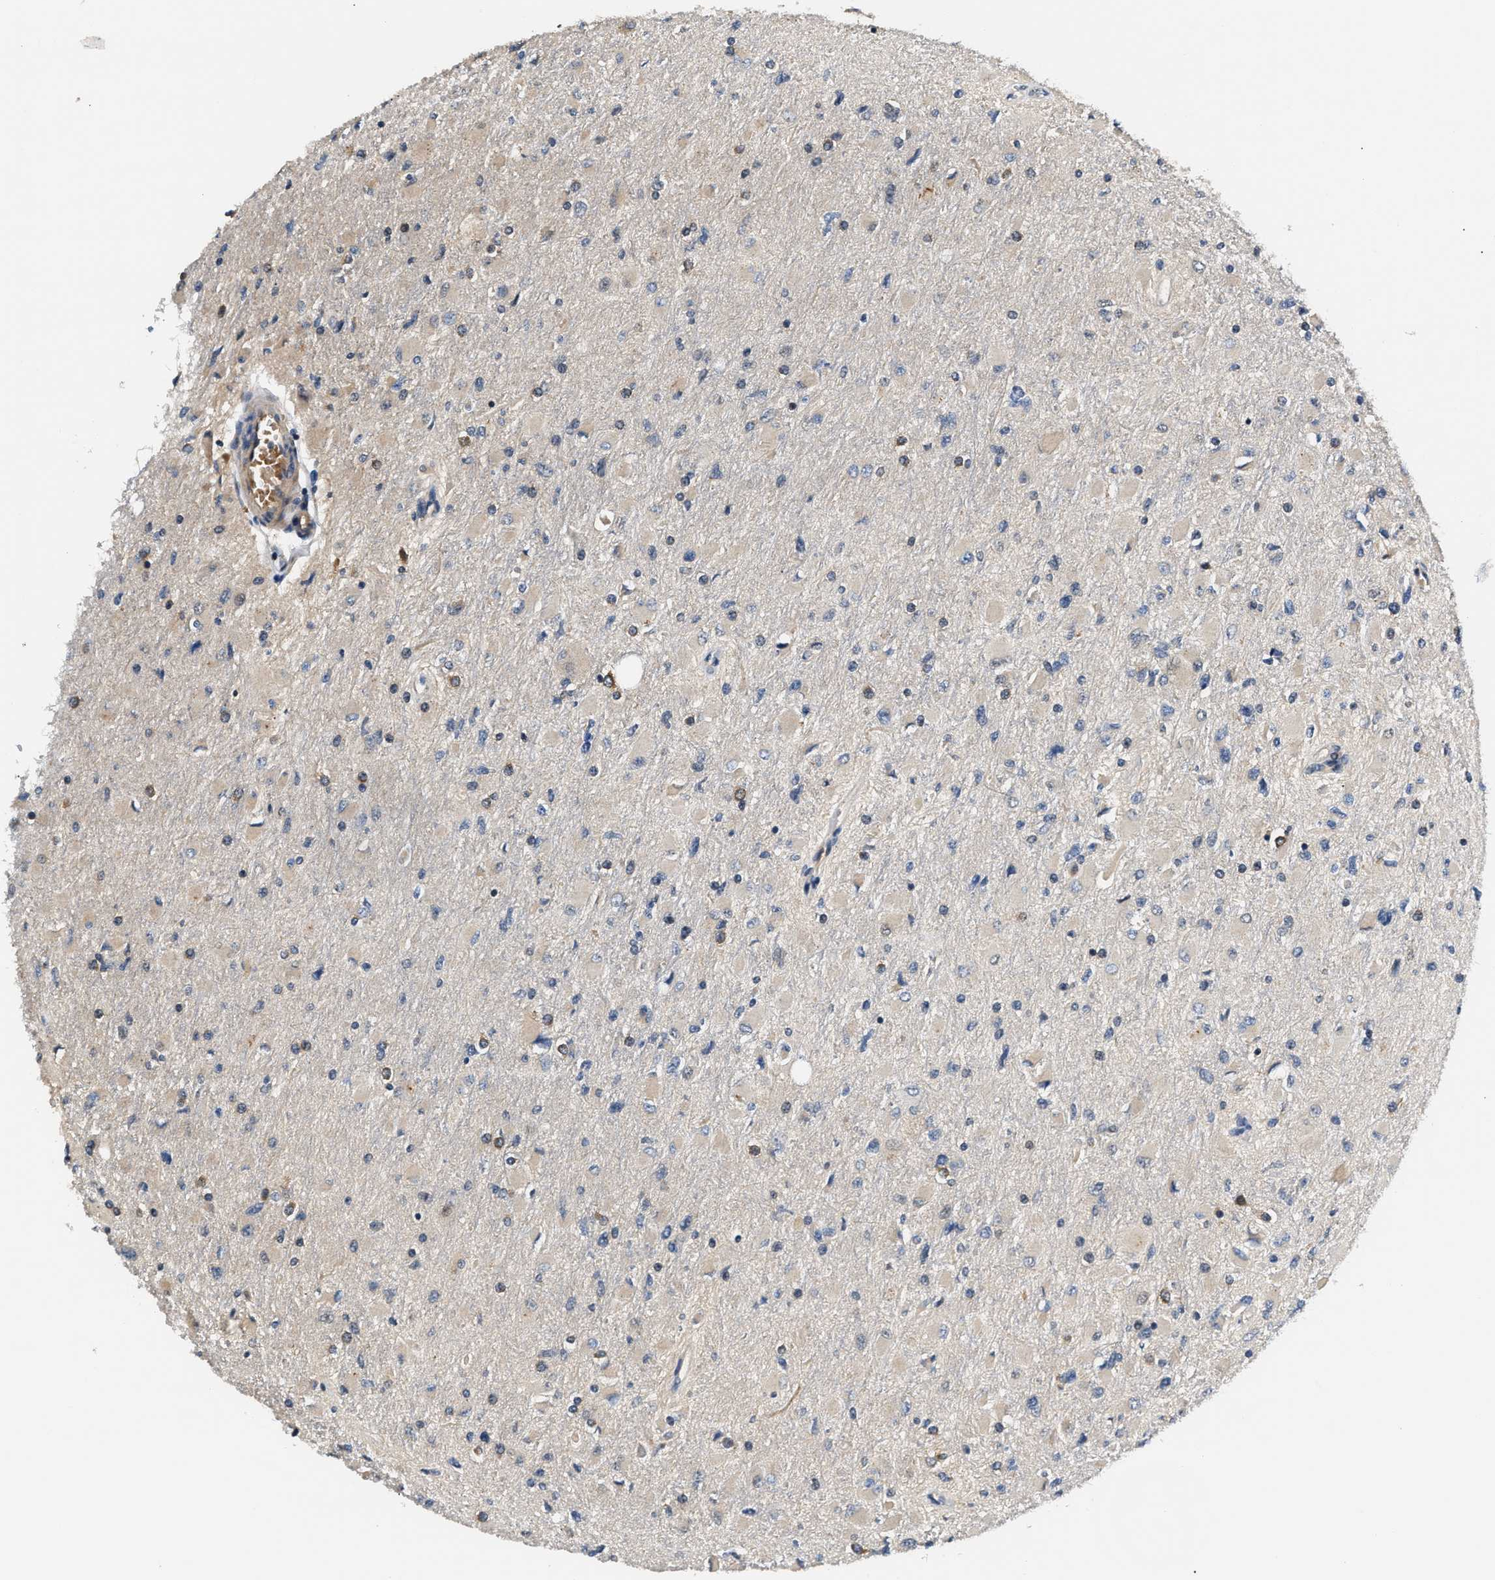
{"staining": {"intensity": "weak", "quantity": "<25%", "location": "cytoplasmic/membranous"}, "tissue": "glioma", "cell_type": "Tumor cells", "image_type": "cancer", "snomed": [{"axis": "morphology", "description": "Glioma, malignant, High grade"}, {"axis": "topography", "description": "Cerebral cortex"}], "caption": "Immunohistochemistry histopathology image of neoplastic tissue: human high-grade glioma (malignant) stained with DAB reveals no significant protein staining in tumor cells.", "gene": "TUT7", "patient": {"sex": "female", "age": 36}}